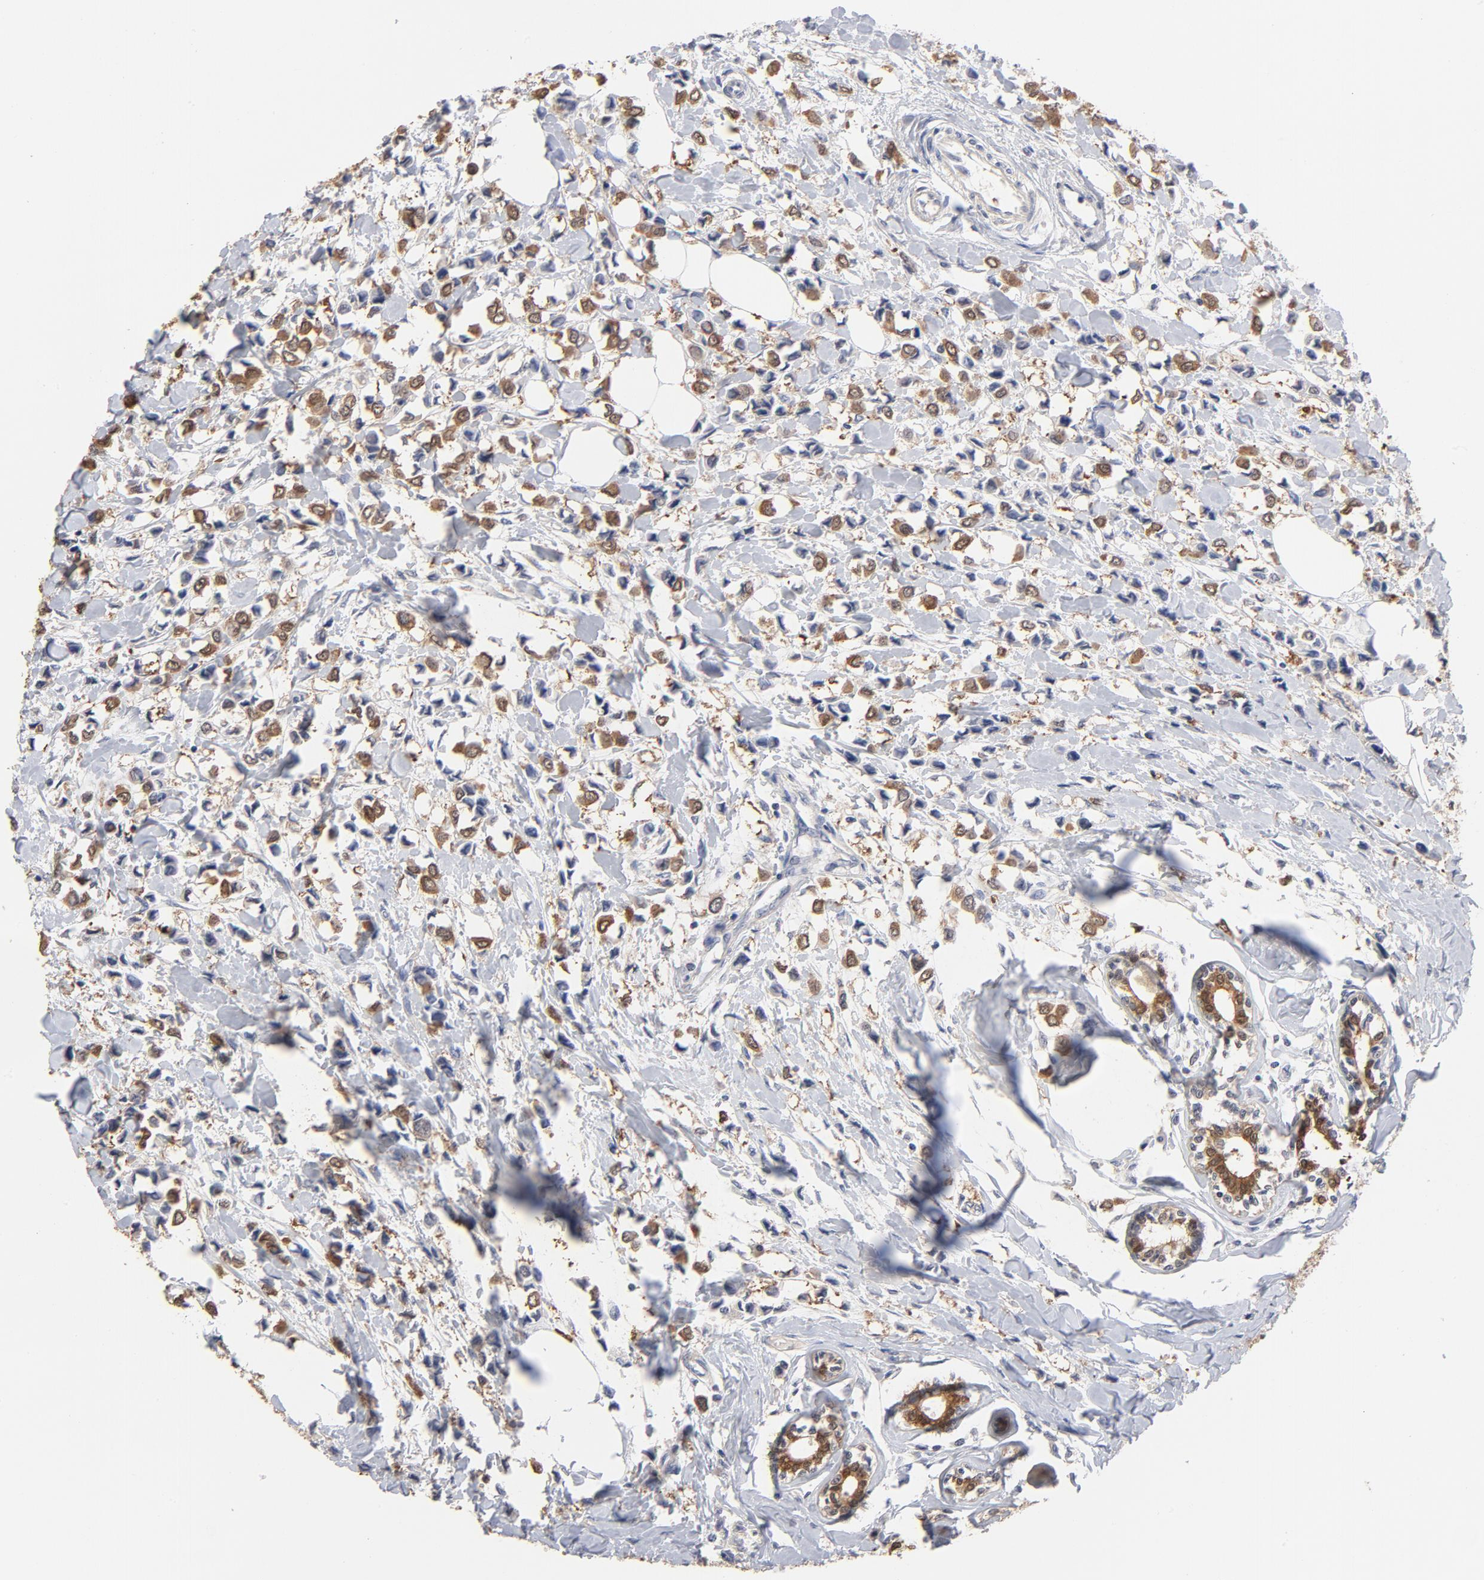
{"staining": {"intensity": "moderate", "quantity": ">75%", "location": "cytoplasmic/membranous"}, "tissue": "breast cancer", "cell_type": "Tumor cells", "image_type": "cancer", "snomed": [{"axis": "morphology", "description": "Lobular carcinoma"}, {"axis": "topography", "description": "Breast"}], "caption": "Immunohistochemical staining of human lobular carcinoma (breast) displays medium levels of moderate cytoplasmic/membranous expression in approximately >75% of tumor cells.", "gene": "MIF", "patient": {"sex": "female", "age": 51}}